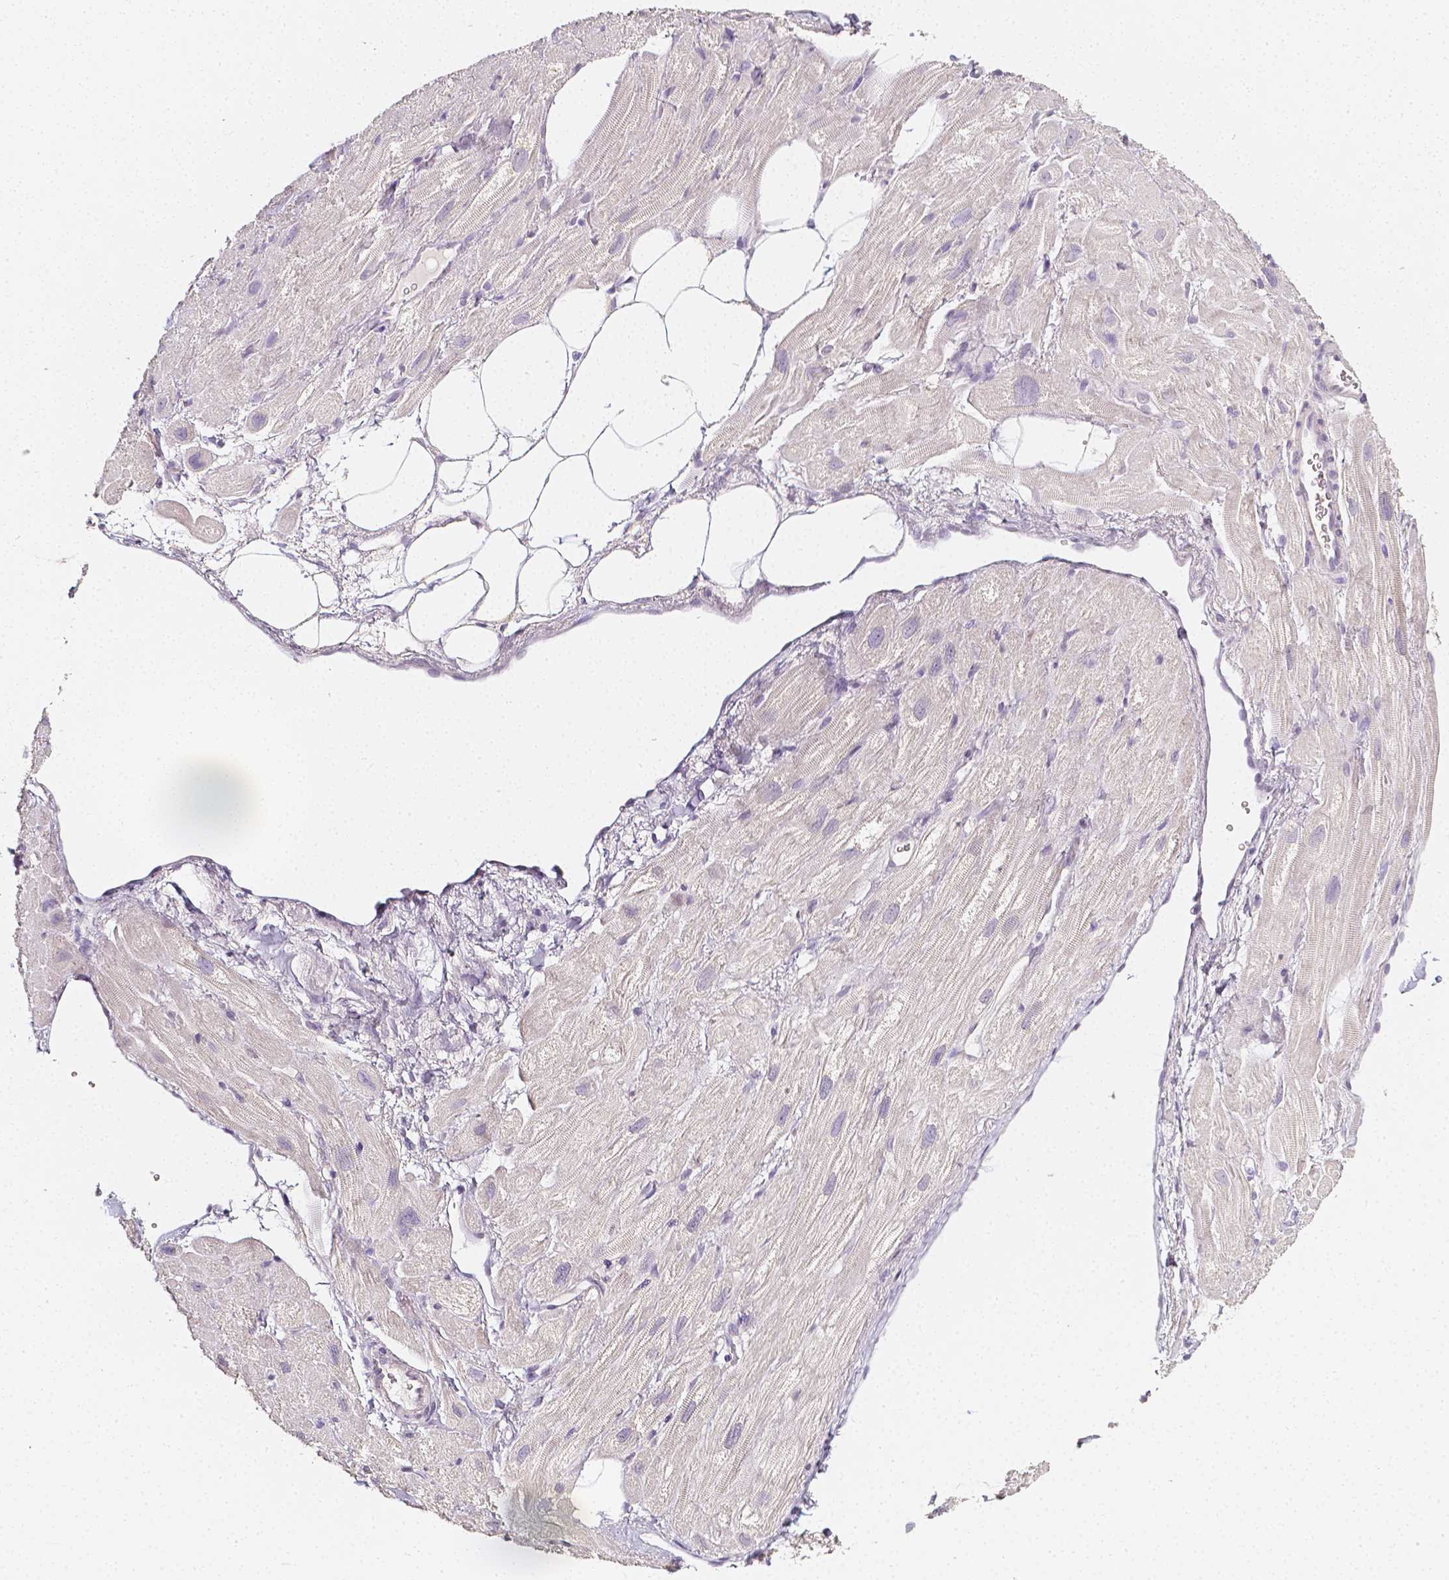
{"staining": {"intensity": "negative", "quantity": "none", "location": "none"}, "tissue": "heart muscle", "cell_type": "Cardiomyocytes", "image_type": "normal", "snomed": [{"axis": "morphology", "description": "Normal tissue, NOS"}, {"axis": "topography", "description": "Heart"}], "caption": "Photomicrograph shows no significant protein staining in cardiomyocytes of benign heart muscle. (DAB IHC visualized using brightfield microscopy, high magnification).", "gene": "THY1", "patient": {"sex": "female", "age": 62}}